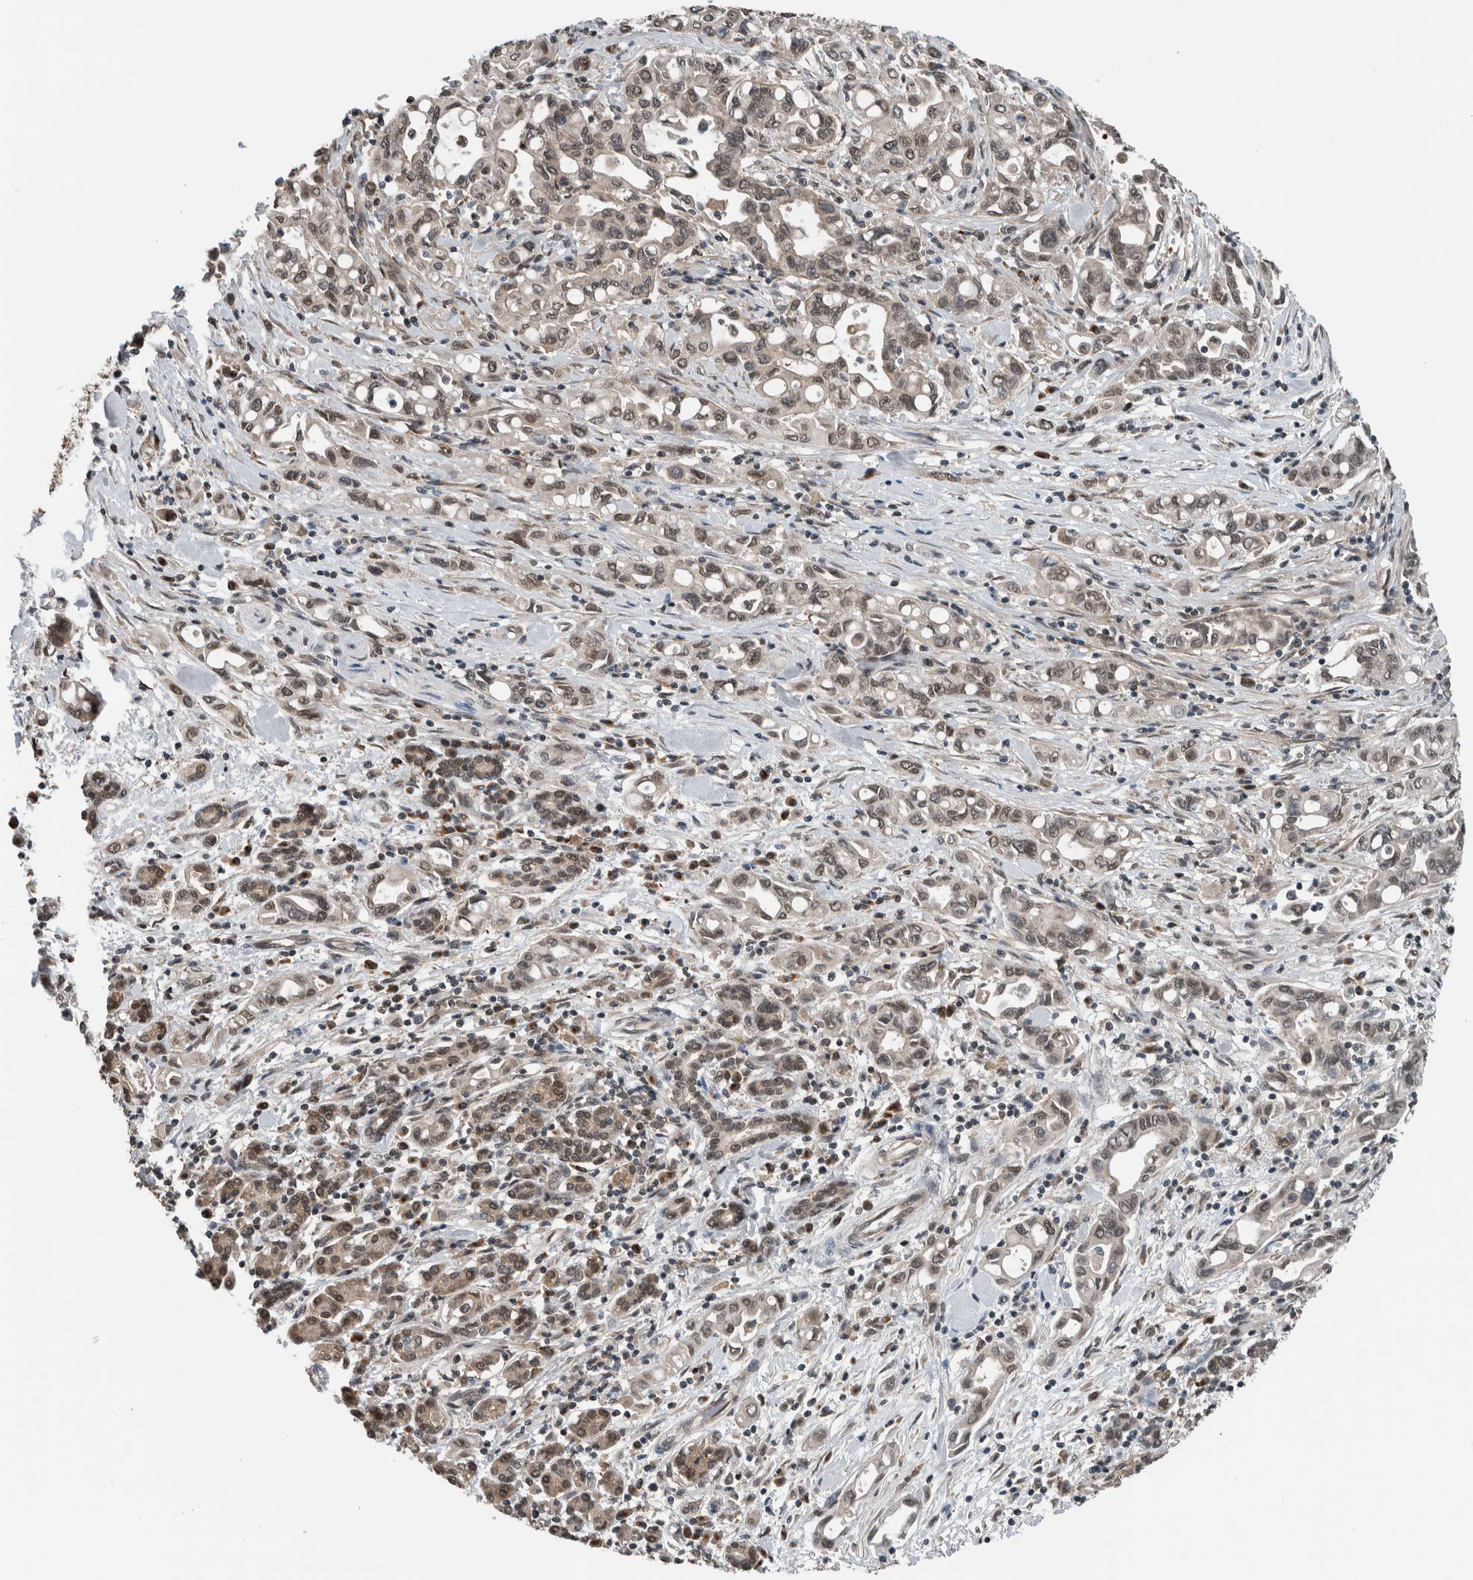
{"staining": {"intensity": "weak", "quantity": ">75%", "location": "nuclear"}, "tissue": "pancreatic cancer", "cell_type": "Tumor cells", "image_type": "cancer", "snomed": [{"axis": "morphology", "description": "Adenocarcinoma, NOS"}, {"axis": "topography", "description": "Pancreas"}], "caption": "A micrograph of pancreatic adenocarcinoma stained for a protein reveals weak nuclear brown staining in tumor cells.", "gene": "SPAG7", "patient": {"sex": "female", "age": 57}}